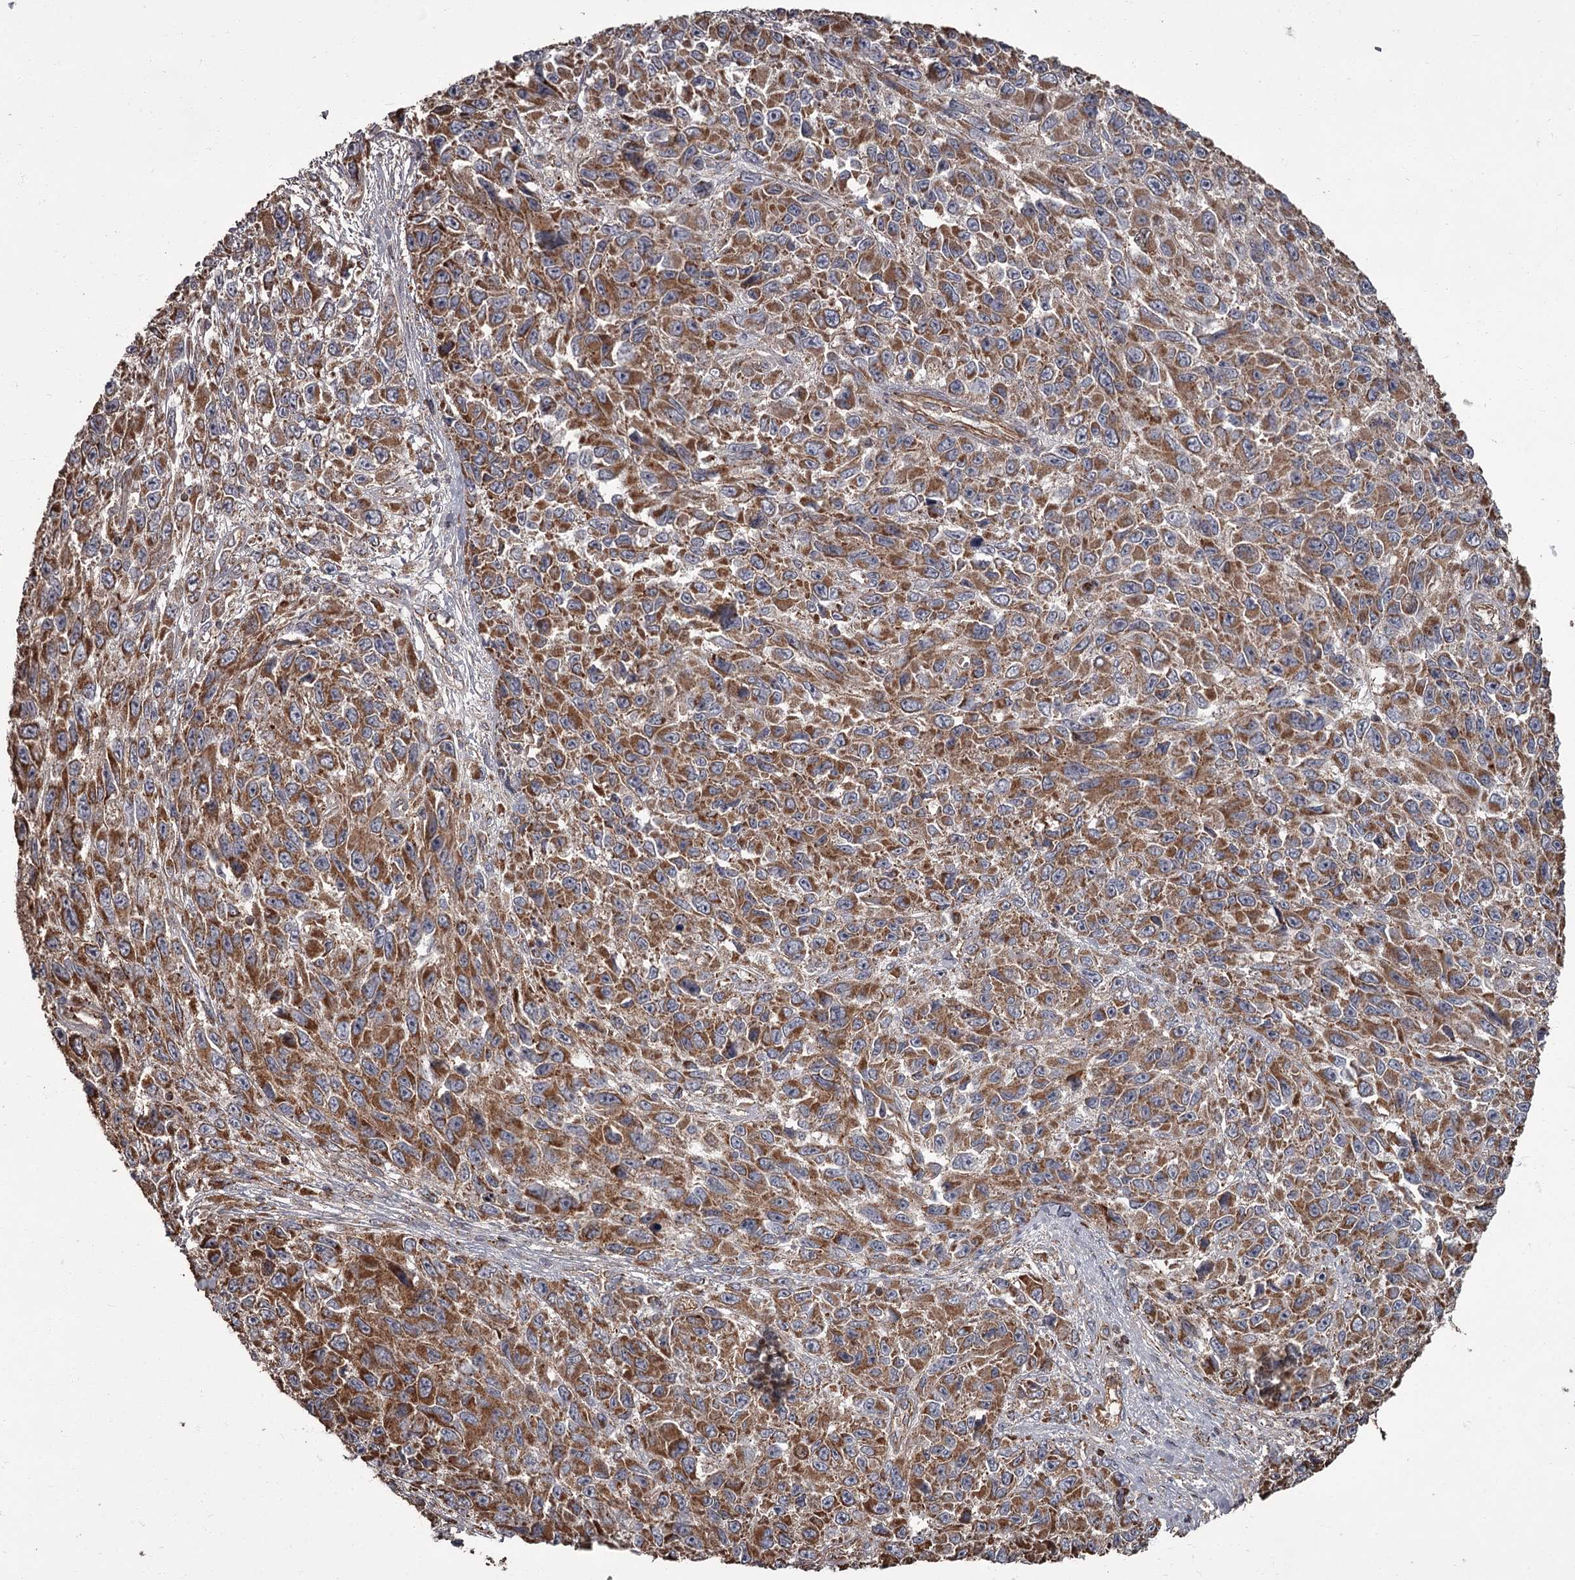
{"staining": {"intensity": "strong", "quantity": ">75%", "location": "cytoplasmic/membranous"}, "tissue": "melanoma", "cell_type": "Tumor cells", "image_type": "cancer", "snomed": [{"axis": "morphology", "description": "Normal tissue, NOS"}, {"axis": "morphology", "description": "Malignant melanoma, NOS"}, {"axis": "topography", "description": "Skin"}], "caption": "This is a photomicrograph of immunohistochemistry (IHC) staining of melanoma, which shows strong expression in the cytoplasmic/membranous of tumor cells.", "gene": "THAP9", "patient": {"sex": "female", "age": 96}}